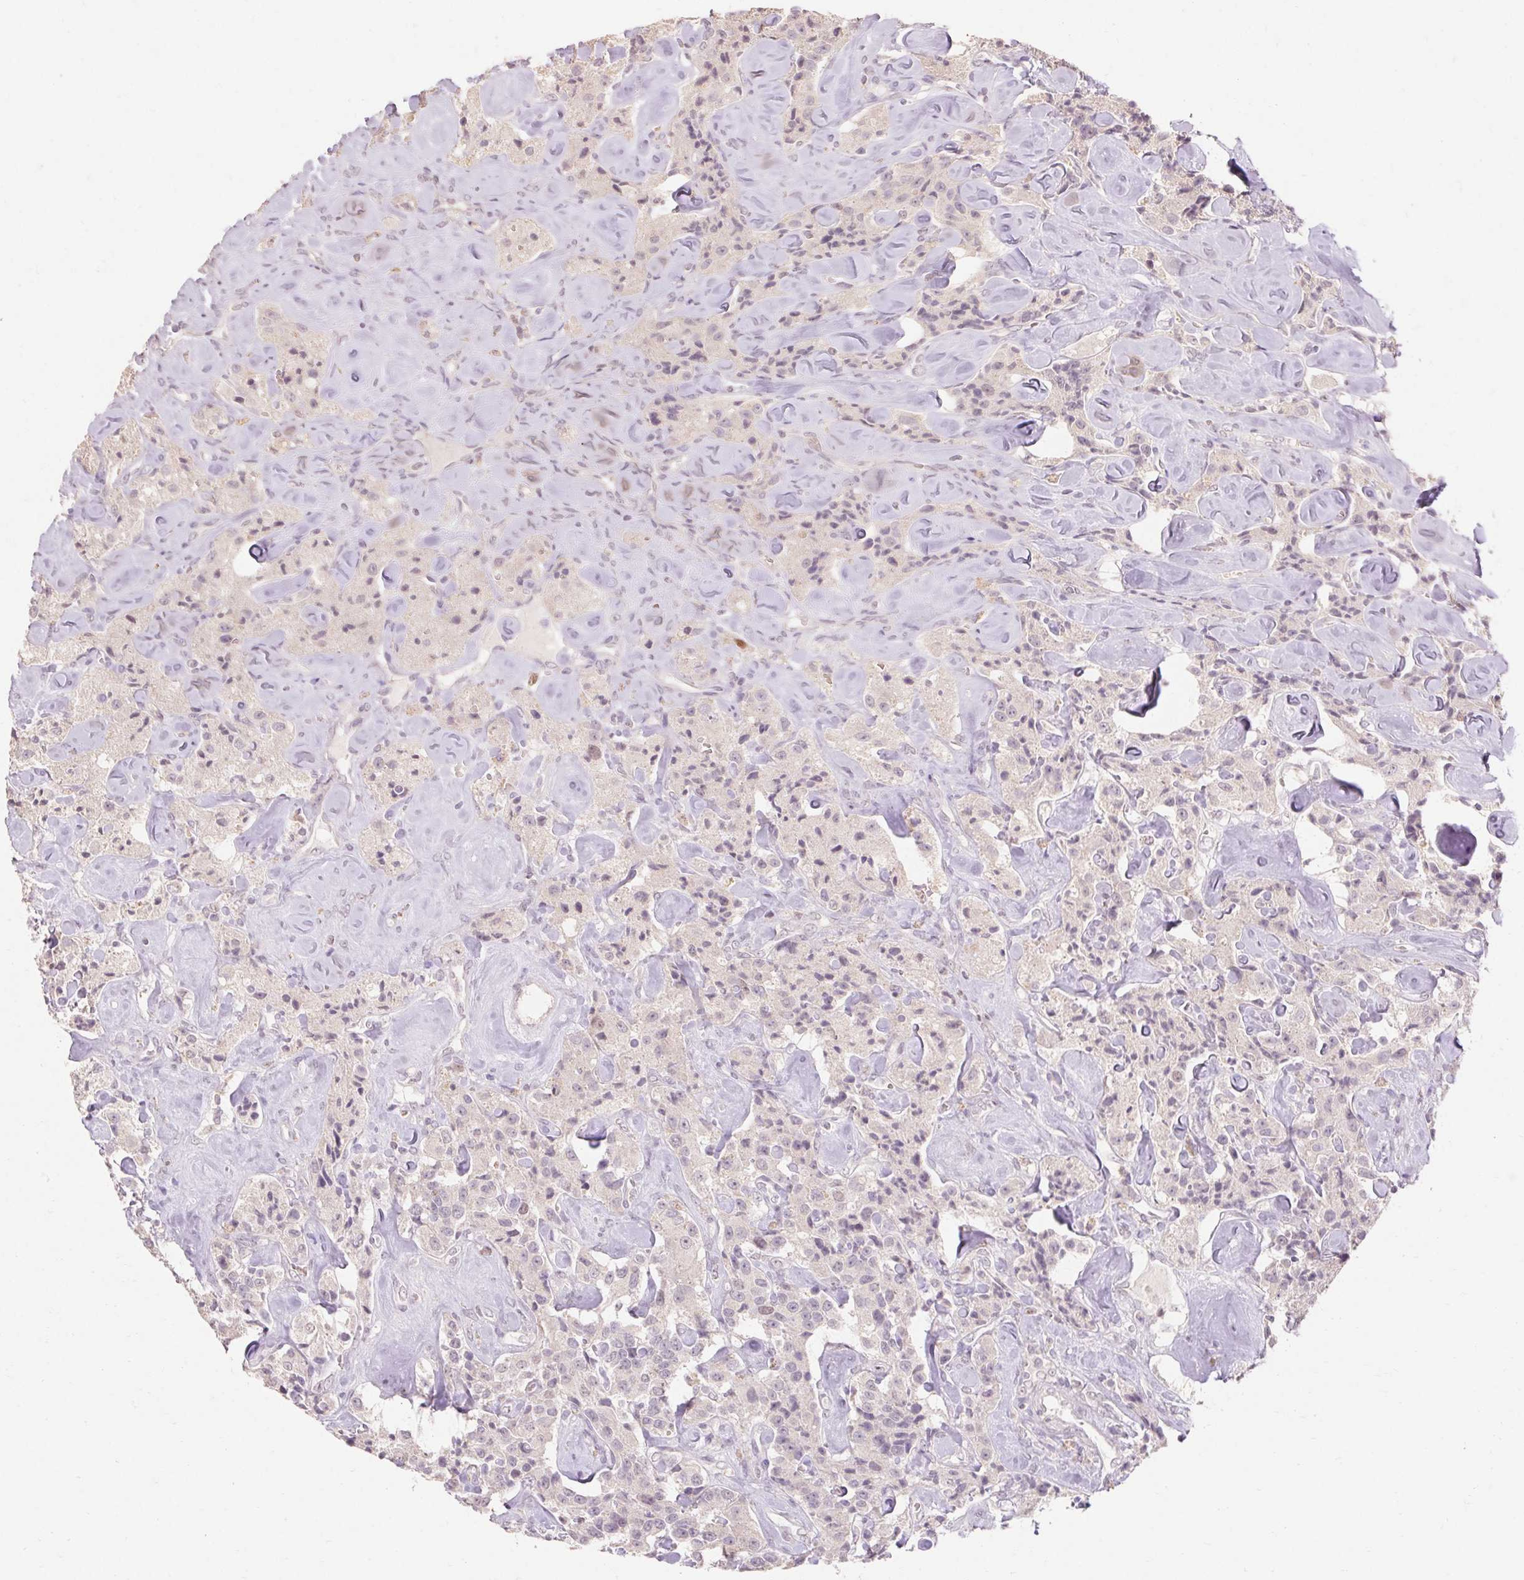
{"staining": {"intensity": "negative", "quantity": "none", "location": "none"}, "tissue": "carcinoid", "cell_type": "Tumor cells", "image_type": "cancer", "snomed": [{"axis": "morphology", "description": "Carcinoid, malignant, NOS"}, {"axis": "topography", "description": "Pancreas"}], "caption": "This is a photomicrograph of IHC staining of carcinoid, which shows no positivity in tumor cells.", "gene": "SKP2", "patient": {"sex": "male", "age": 41}}